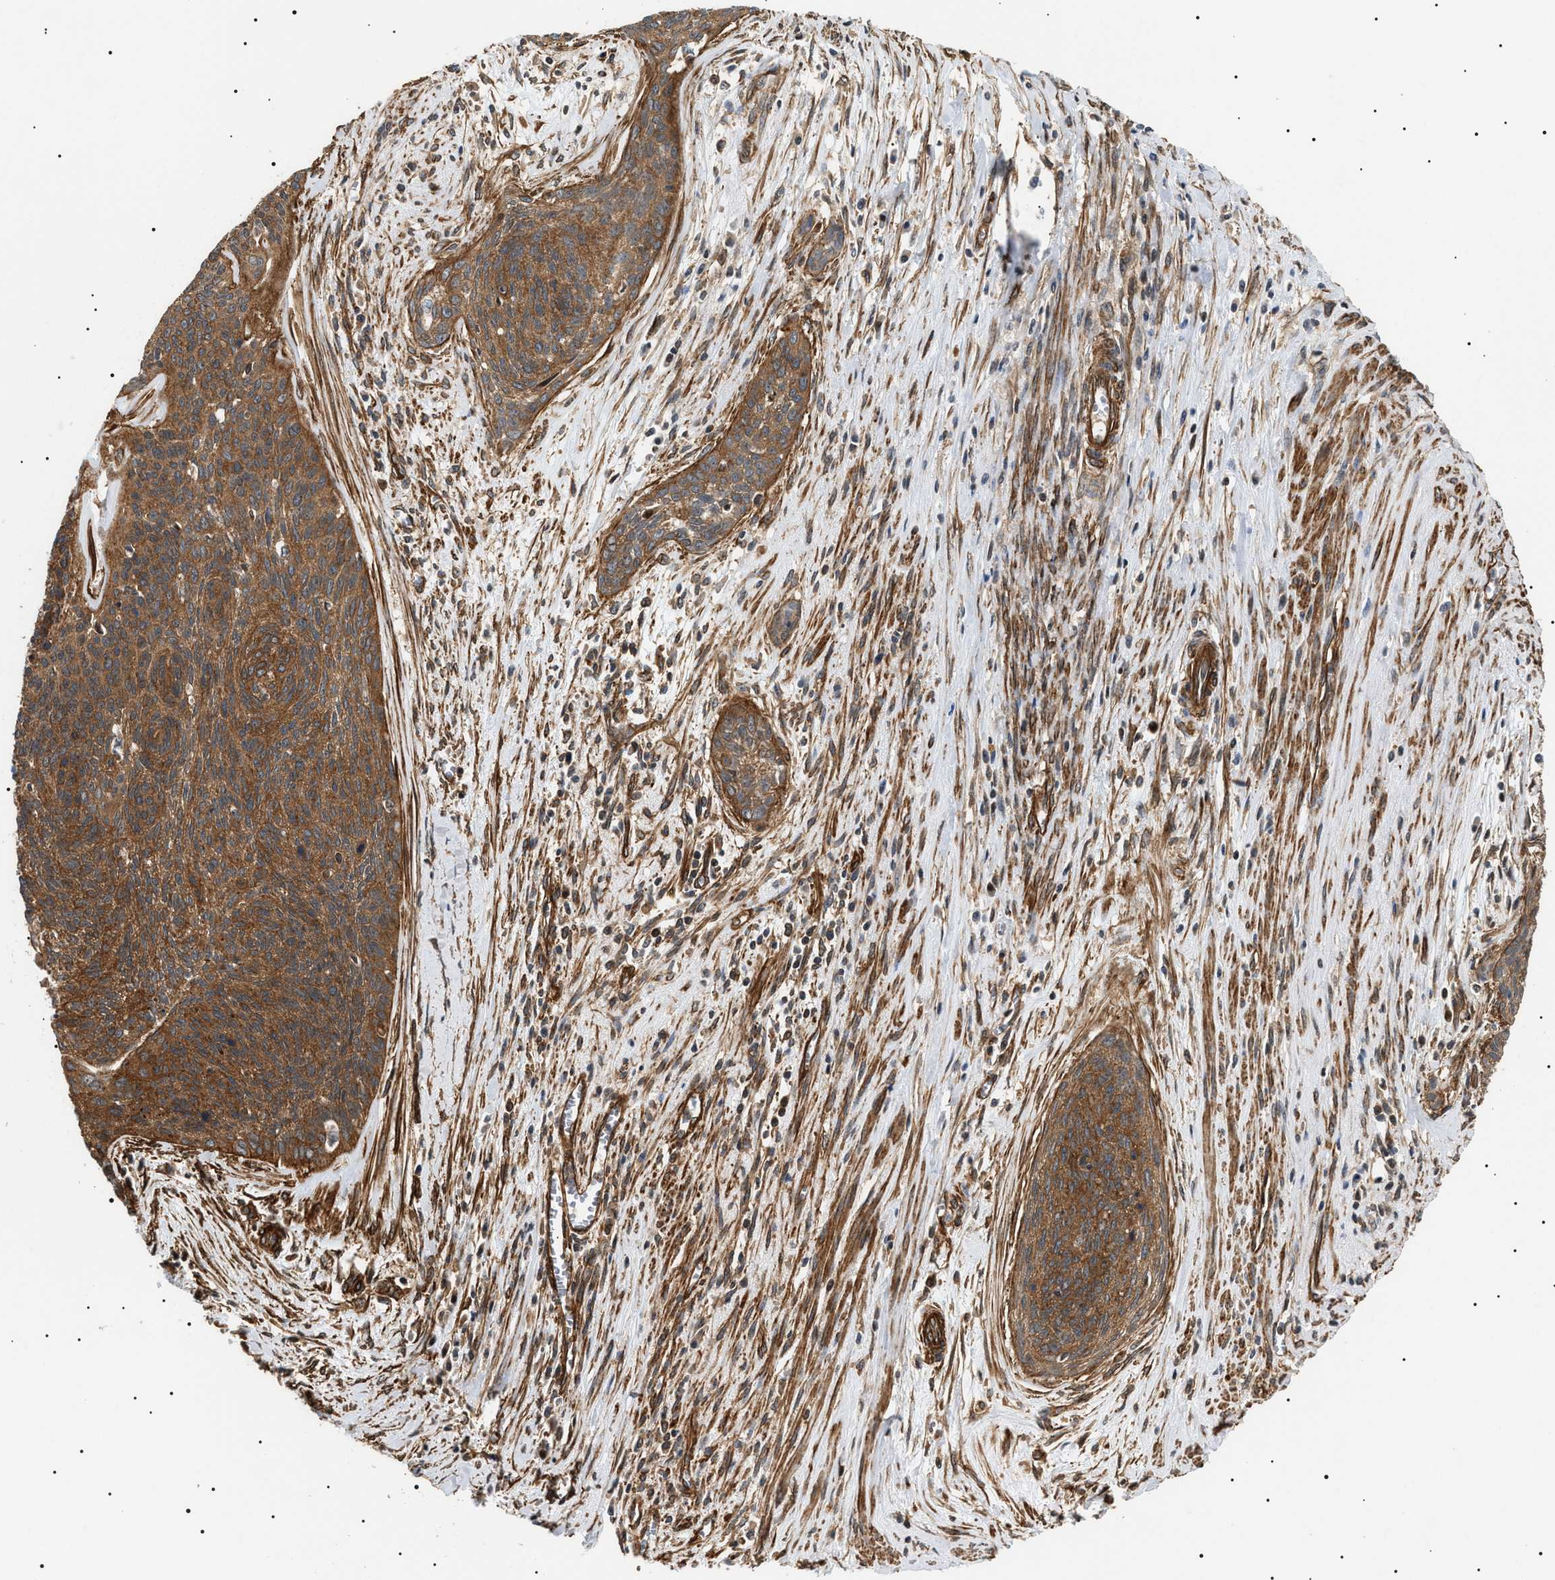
{"staining": {"intensity": "moderate", "quantity": ">75%", "location": "cytoplasmic/membranous"}, "tissue": "cervical cancer", "cell_type": "Tumor cells", "image_type": "cancer", "snomed": [{"axis": "morphology", "description": "Squamous cell carcinoma, NOS"}, {"axis": "topography", "description": "Cervix"}], "caption": "This is an image of IHC staining of squamous cell carcinoma (cervical), which shows moderate expression in the cytoplasmic/membranous of tumor cells.", "gene": "SH3GLB2", "patient": {"sex": "female", "age": 55}}